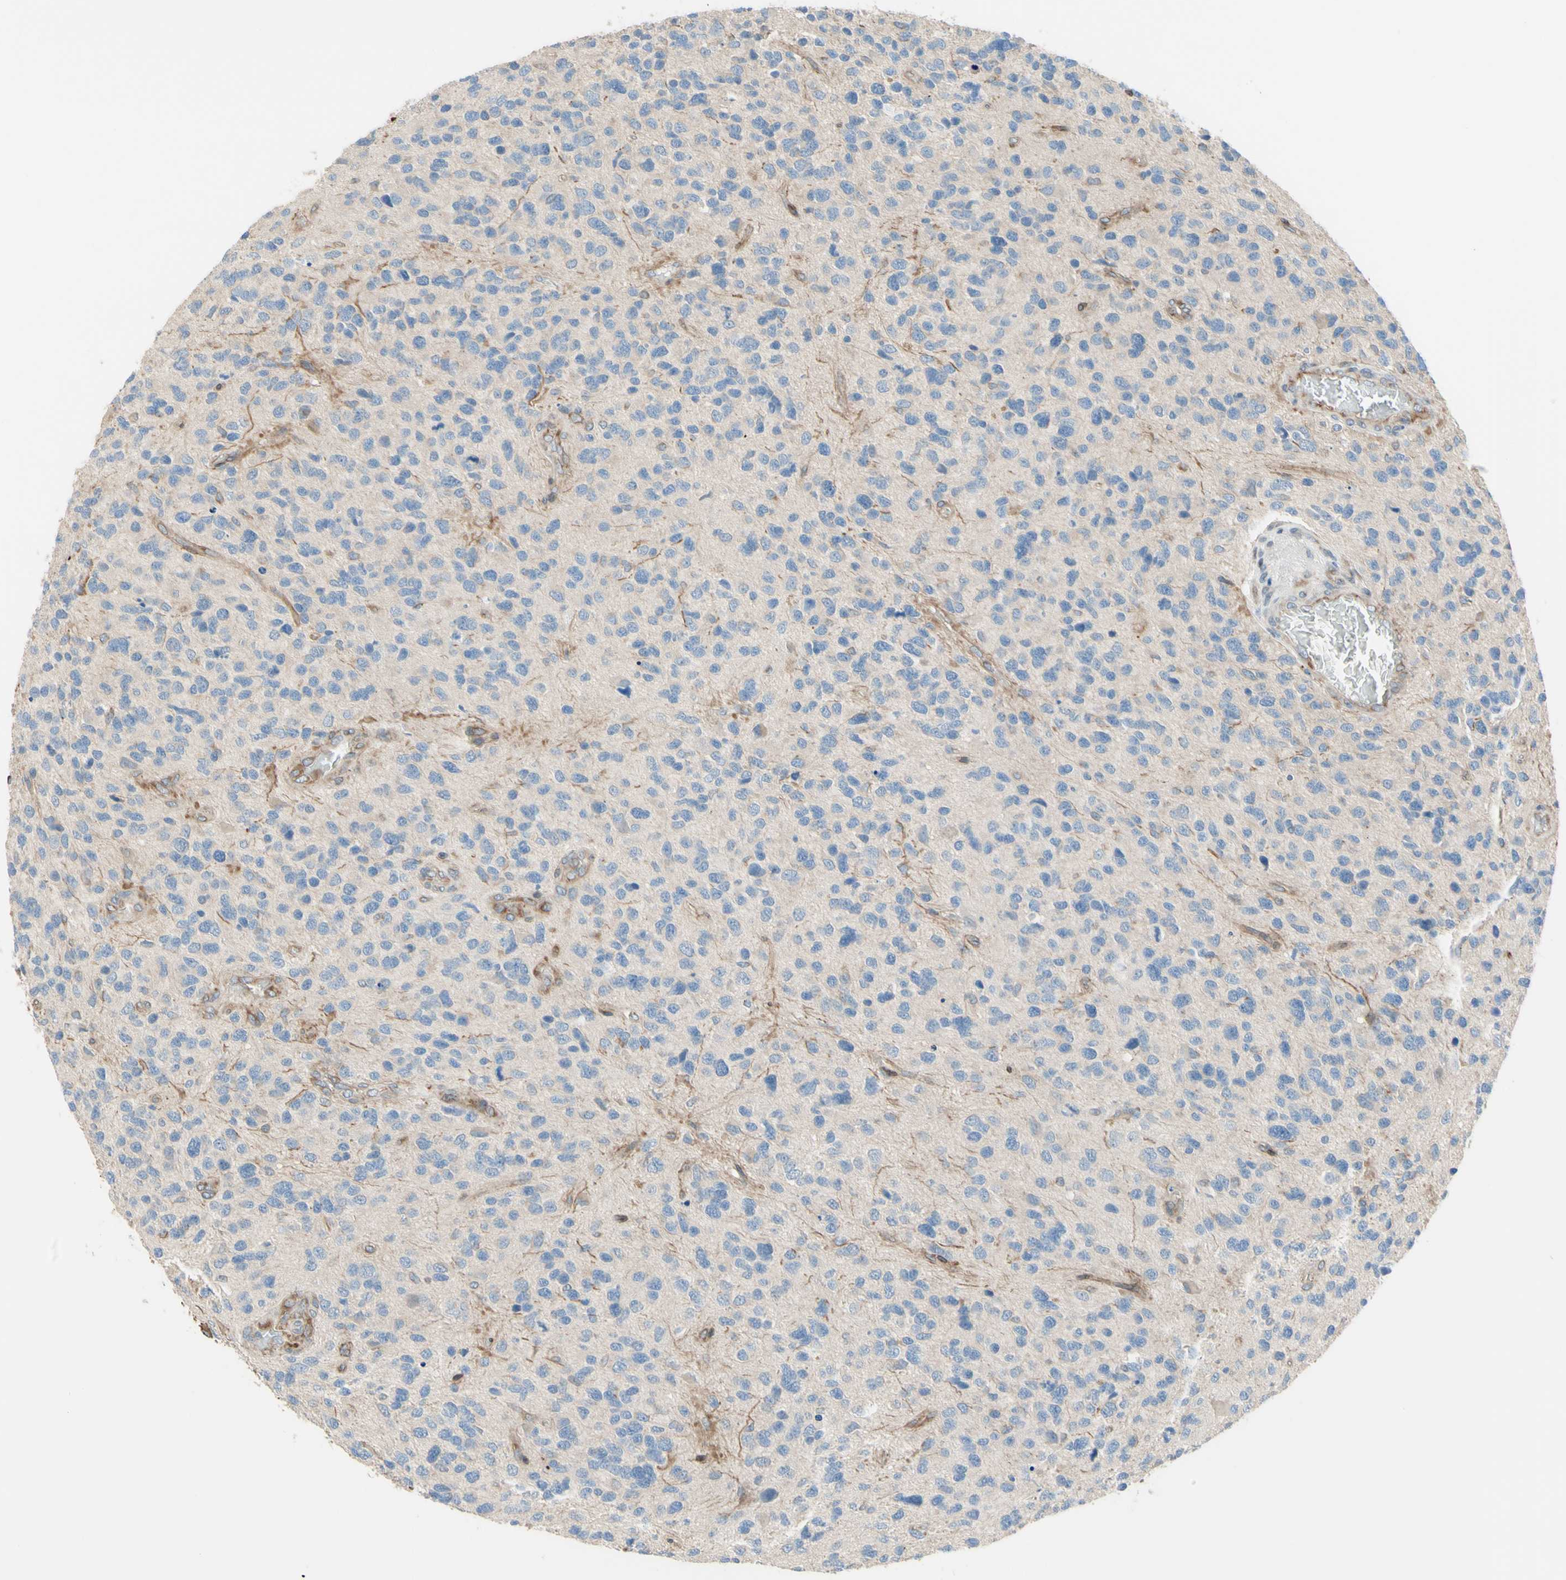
{"staining": {"intensity": "negative", "quantity": "none", "location": "none"}, "tissue": "glioma", "cell_type": "Tumor cells", "image_type": "cancer", "snomed": [{"axis": "morphology", "description": "Glioma, malignant, High grade"}, {"axis": "topography", "description": "Brain"}], "caption": "Immunohistochemistry (IHC) micrograph of neoplastic tissue: human glioma stained with DAB exhibits no significant protein positivity in tumor cells. (DAB (3,3'-diaminobenzidine) IHC with hematoxylin counter stain).", "gene": "TRAF2", "patient": {"sex": "female", "age": 58}}